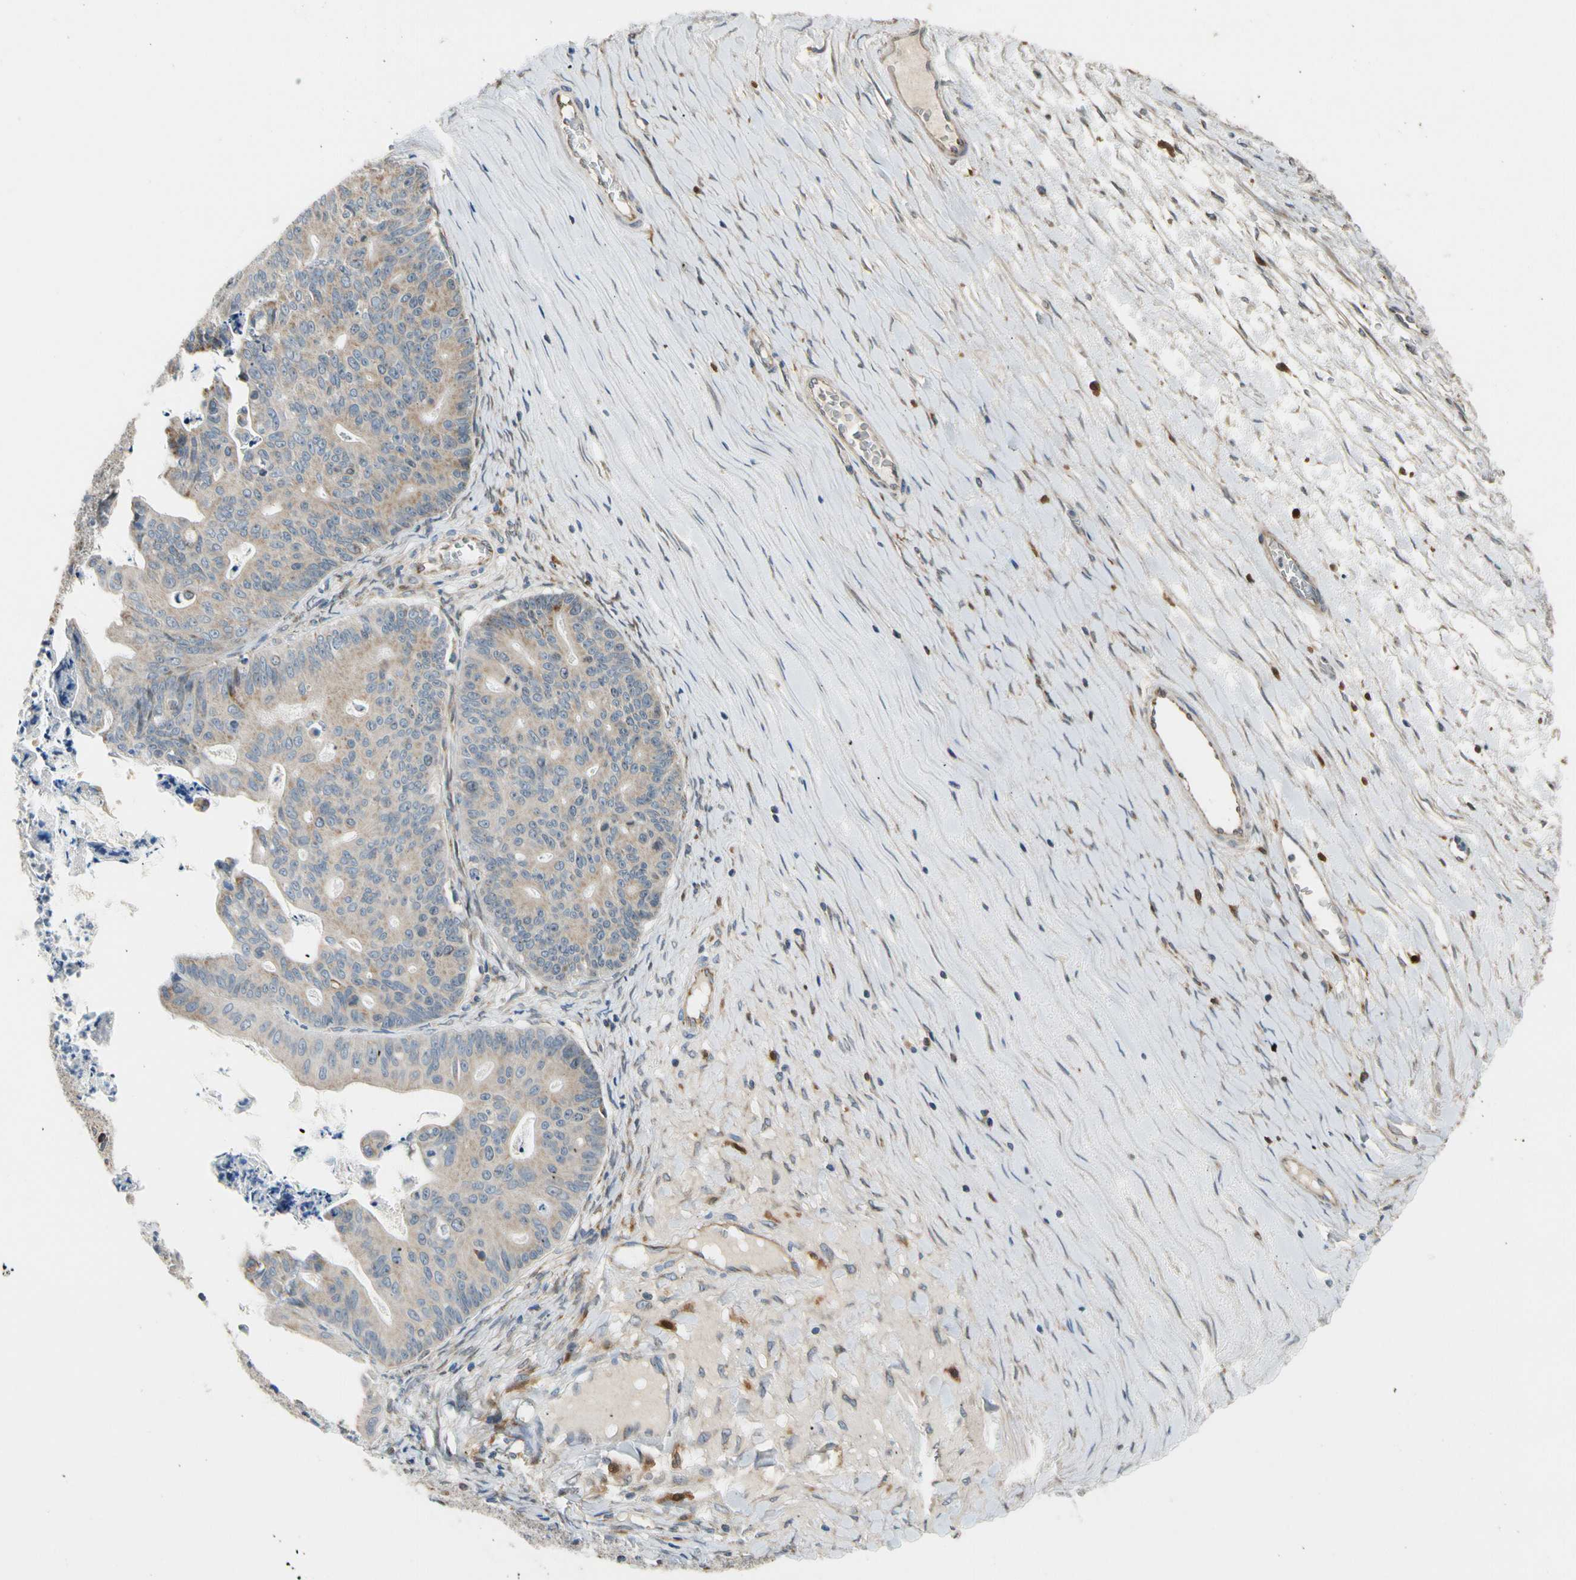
{"staining": {"intensity": "weak", "quantity": ">75%", "location": "cytoplasmic/membranous"}, "tissue": "ovarian cancer", "cell_type": "Tumor cells", "image_type": "cancer", "snomed": [{"axis": "morphology", "description": "Cystadenocarcinoma, mucinous, NOS"}, {"axis": "topography", "description": "Ovary"}], "caption": "Immunohistochemical staining of human ovarian mucinous cystadenocarcinoma exhibits low levels of weak cytoplasmic/membranous protein staining in approximately >75% of tumor cells. (DAB IHC with brightfield microscopy, high magnification).", "gene": "NPHP3", "patient": {"sex": "female", "age": 37}}